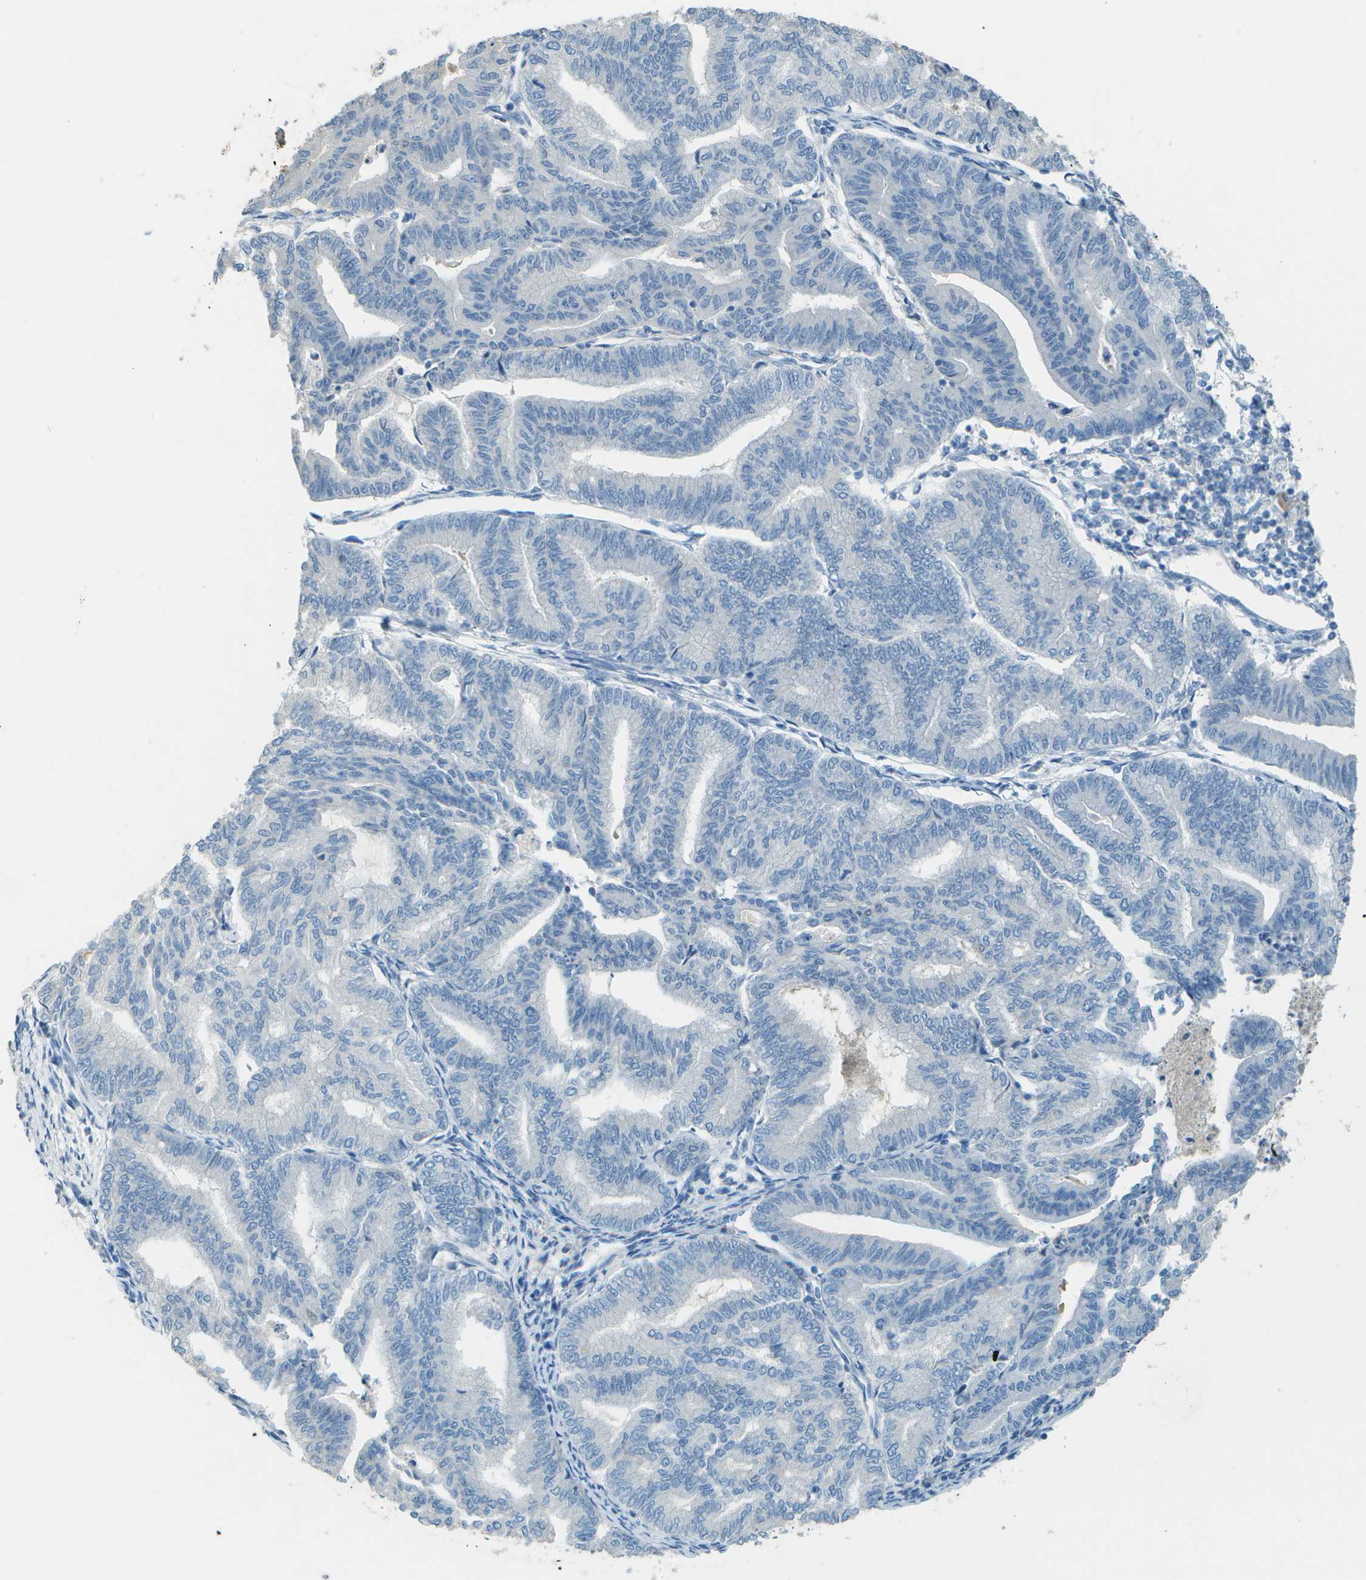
{"staining": {"intensity": "negative", "quantity": "none", "location": "none"}, "tissue": "endometrial cancer", "cell_type": "Tumor cells", "image_type": "cancer", "snomed": [{"axis": "morphology", "description": "Adenocarcinoma, NOS"}, {"axis": "topography", "description": "Endometrium"}], "caption": "DAB immunohistochemical staining of endometrial cancer (adenocarcinoma) displays no significant expression in tumor cells. Nuclei are stained in blue.", "gene": "LGI2", "patient": {"sex": "female", "age": 79}}